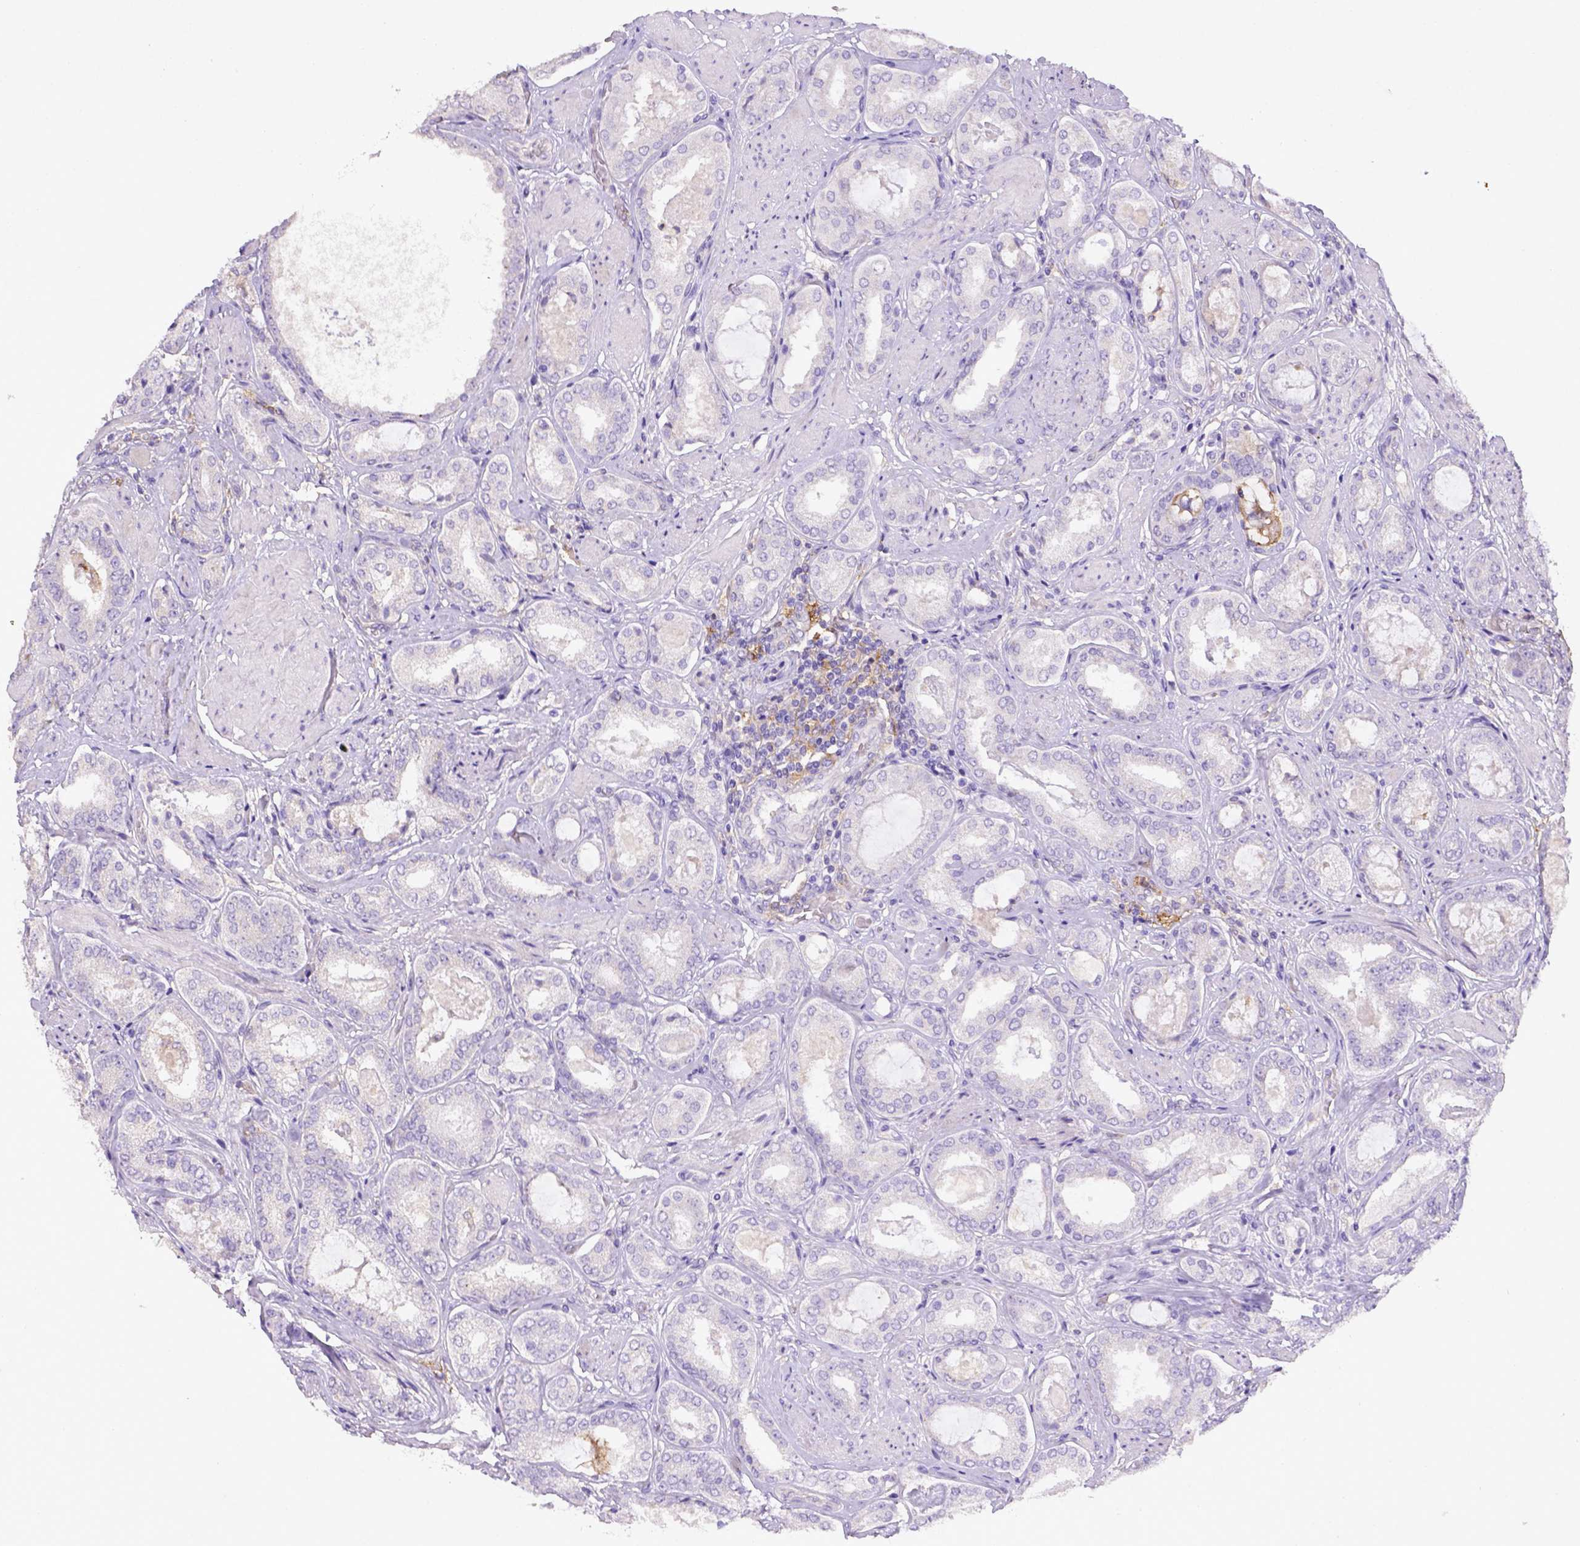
{"staining": {"intensity": "negative", "quantity": "none", "location": "none"}, "tissue": "prostate cancer", "cell_type": "Tumor cells", "image_type": "cancer", "snomed": [{"axis": "morphology", "description": "Adenocarcinoma, High grade"}, {"axis": "topography", "description": "Prostate"}], "caption": "Immunohistochemical staining of high-grade adenocarcinoma (prostate) exhibits no significant expression in tumor cells.", "gene": "CD40", "patient": {"sex": "male", "age": 63}}